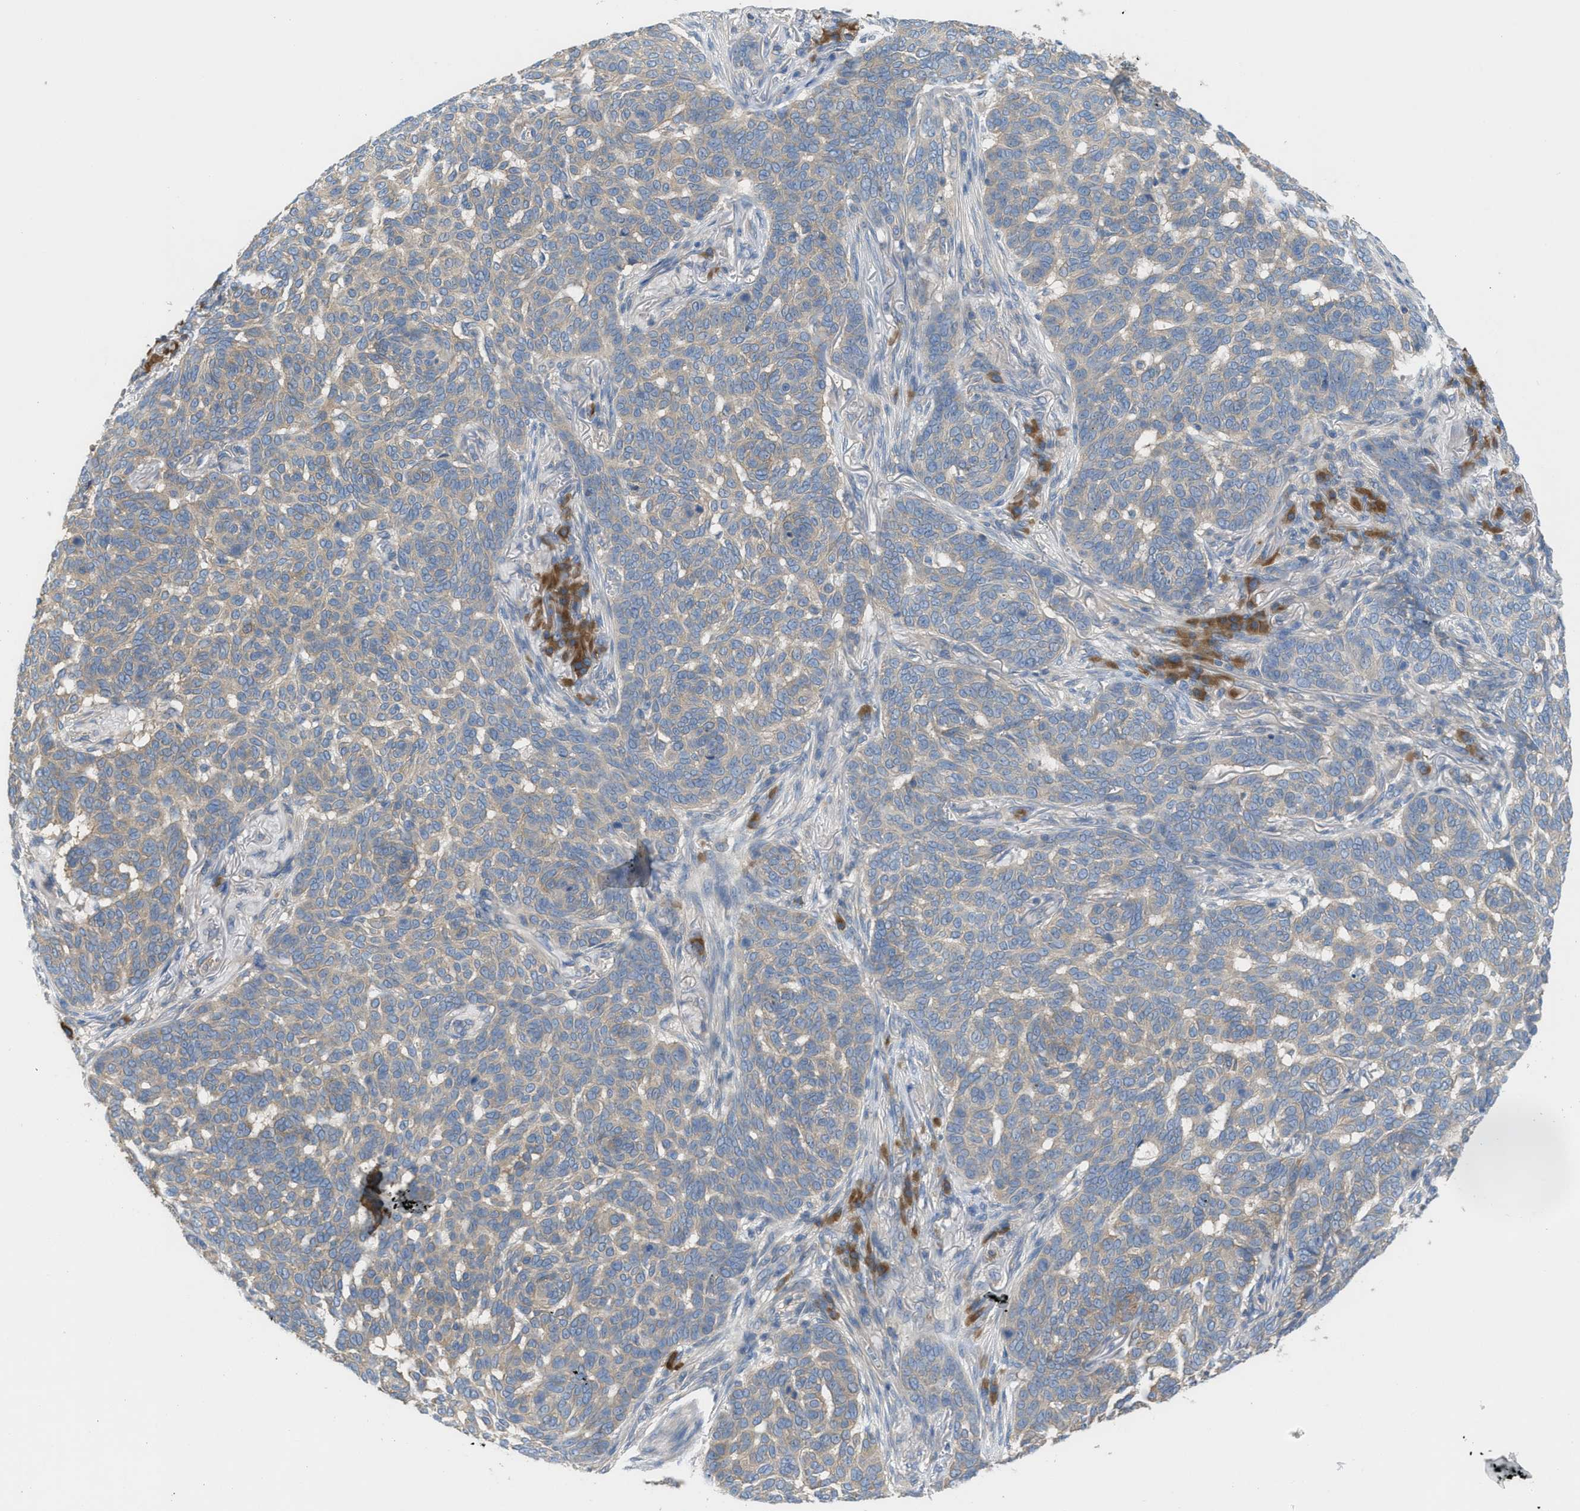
{"staining": {"intensity": "weak", "quantity": "<25%", "location": "cytoplasmic/membranous"}, "tissue": "skin cancer", "cell_type": "Tumor cells", "image_type": "cancer", "snomed": [{"axis": "morphology", "description": "Basal cell carcinoma"}, {"axis": "topography", "description": "Skin"}], "caption": "Human skin cancer stained for a protein using immunohistochemistry displays no positivity in tumor cells.", "gene": "UBA5", "patient": {"sex": "male", "age": 85}}